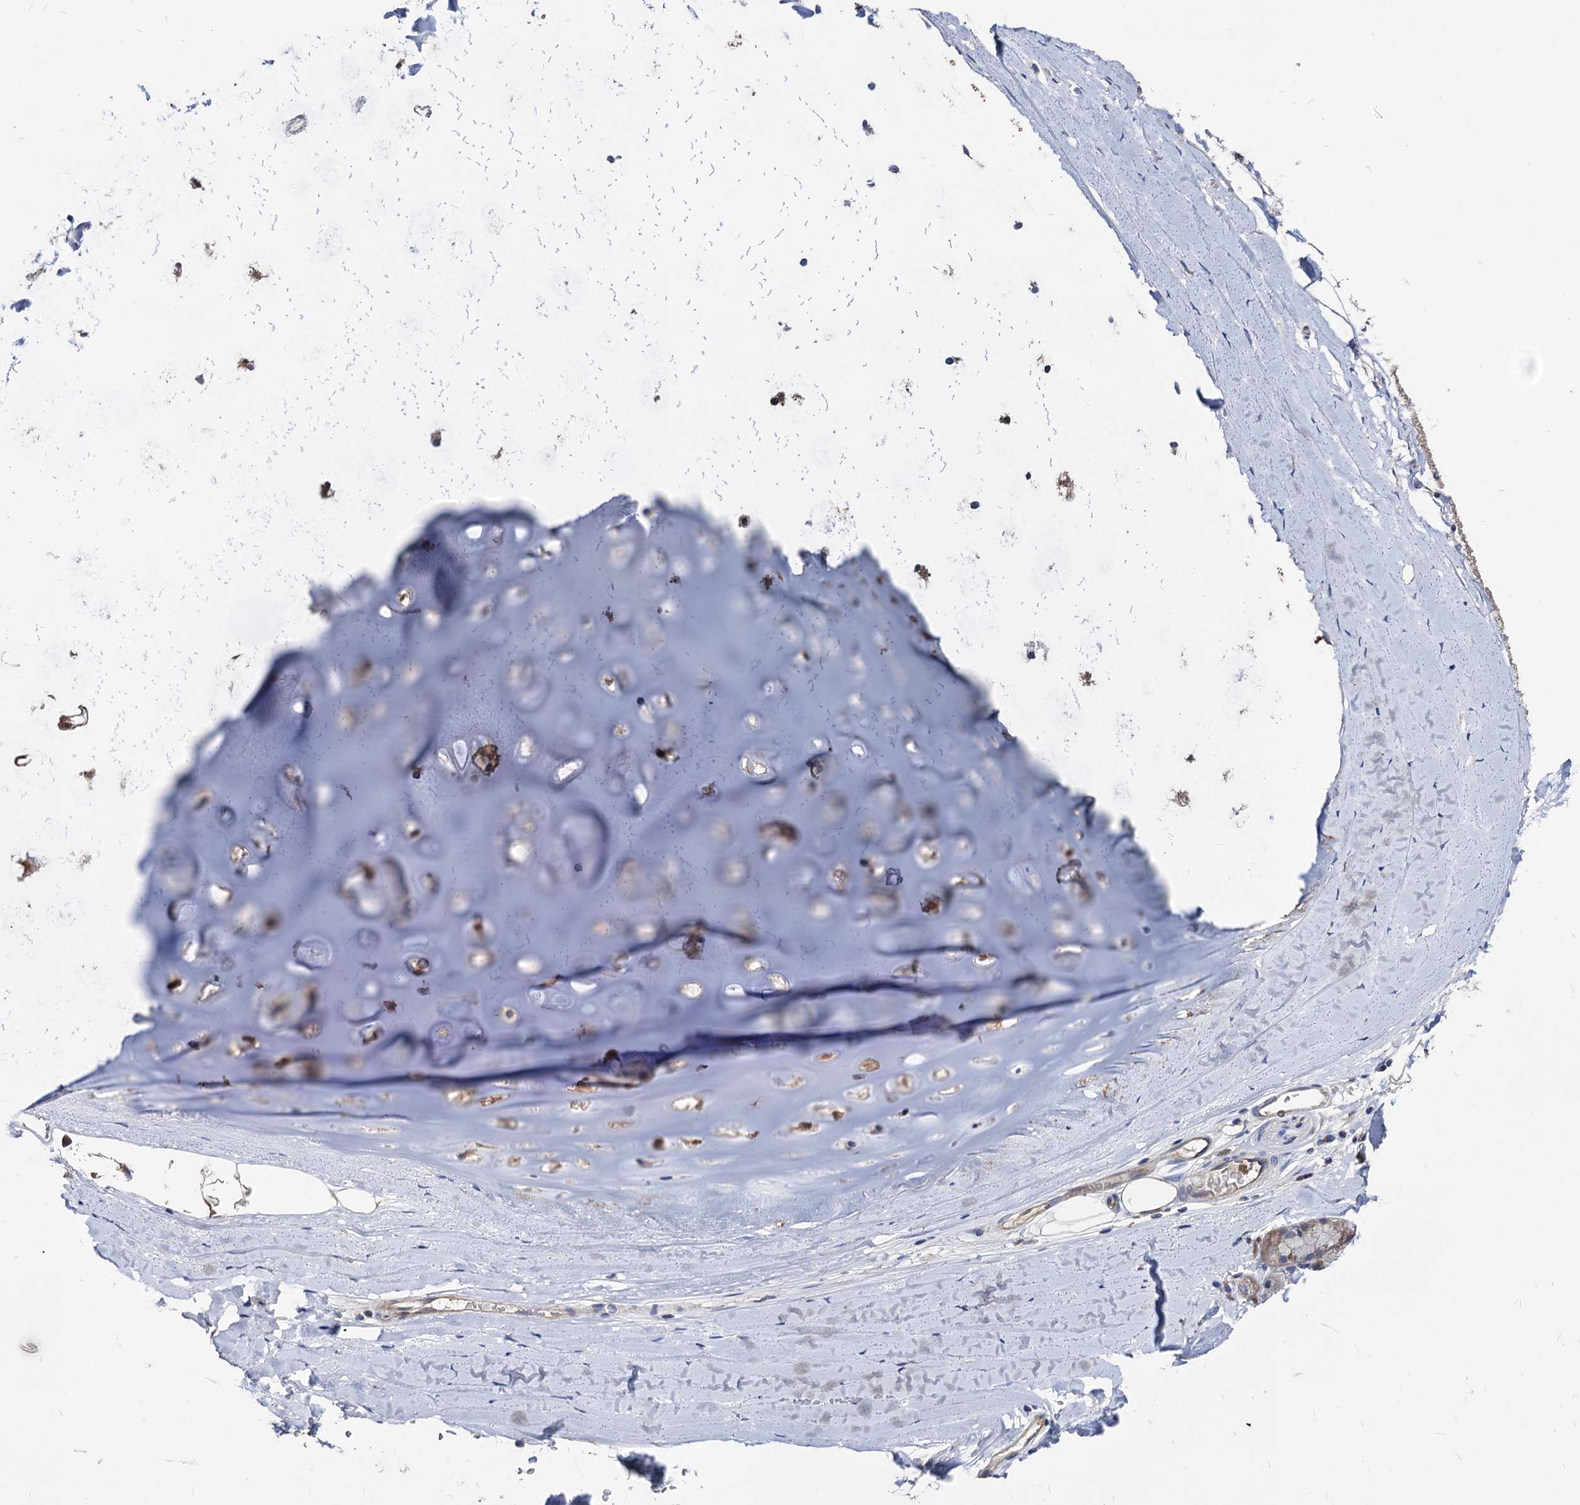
{"staining": {"intensity": "negative", "quantity": "none", "location": "none"}, "tissue": "adipose tissue", "cell_type": "Adipocytes", "image_type": "normal", "snomed": [{"axis": "morphology", "description": "Normal tissue, NOS"}, {"axis": "topography", "description": "Lymph node"}, {"axis": "topography", "description": "Bronchus"}], "caption": "An immunohistochemistry (IHC) image of normal adipose tissue is shown. There is no staining in adipocytes of adipose tissue.", "gene": "CPPED1", "patient": {"sex": "male", "age": 63}}